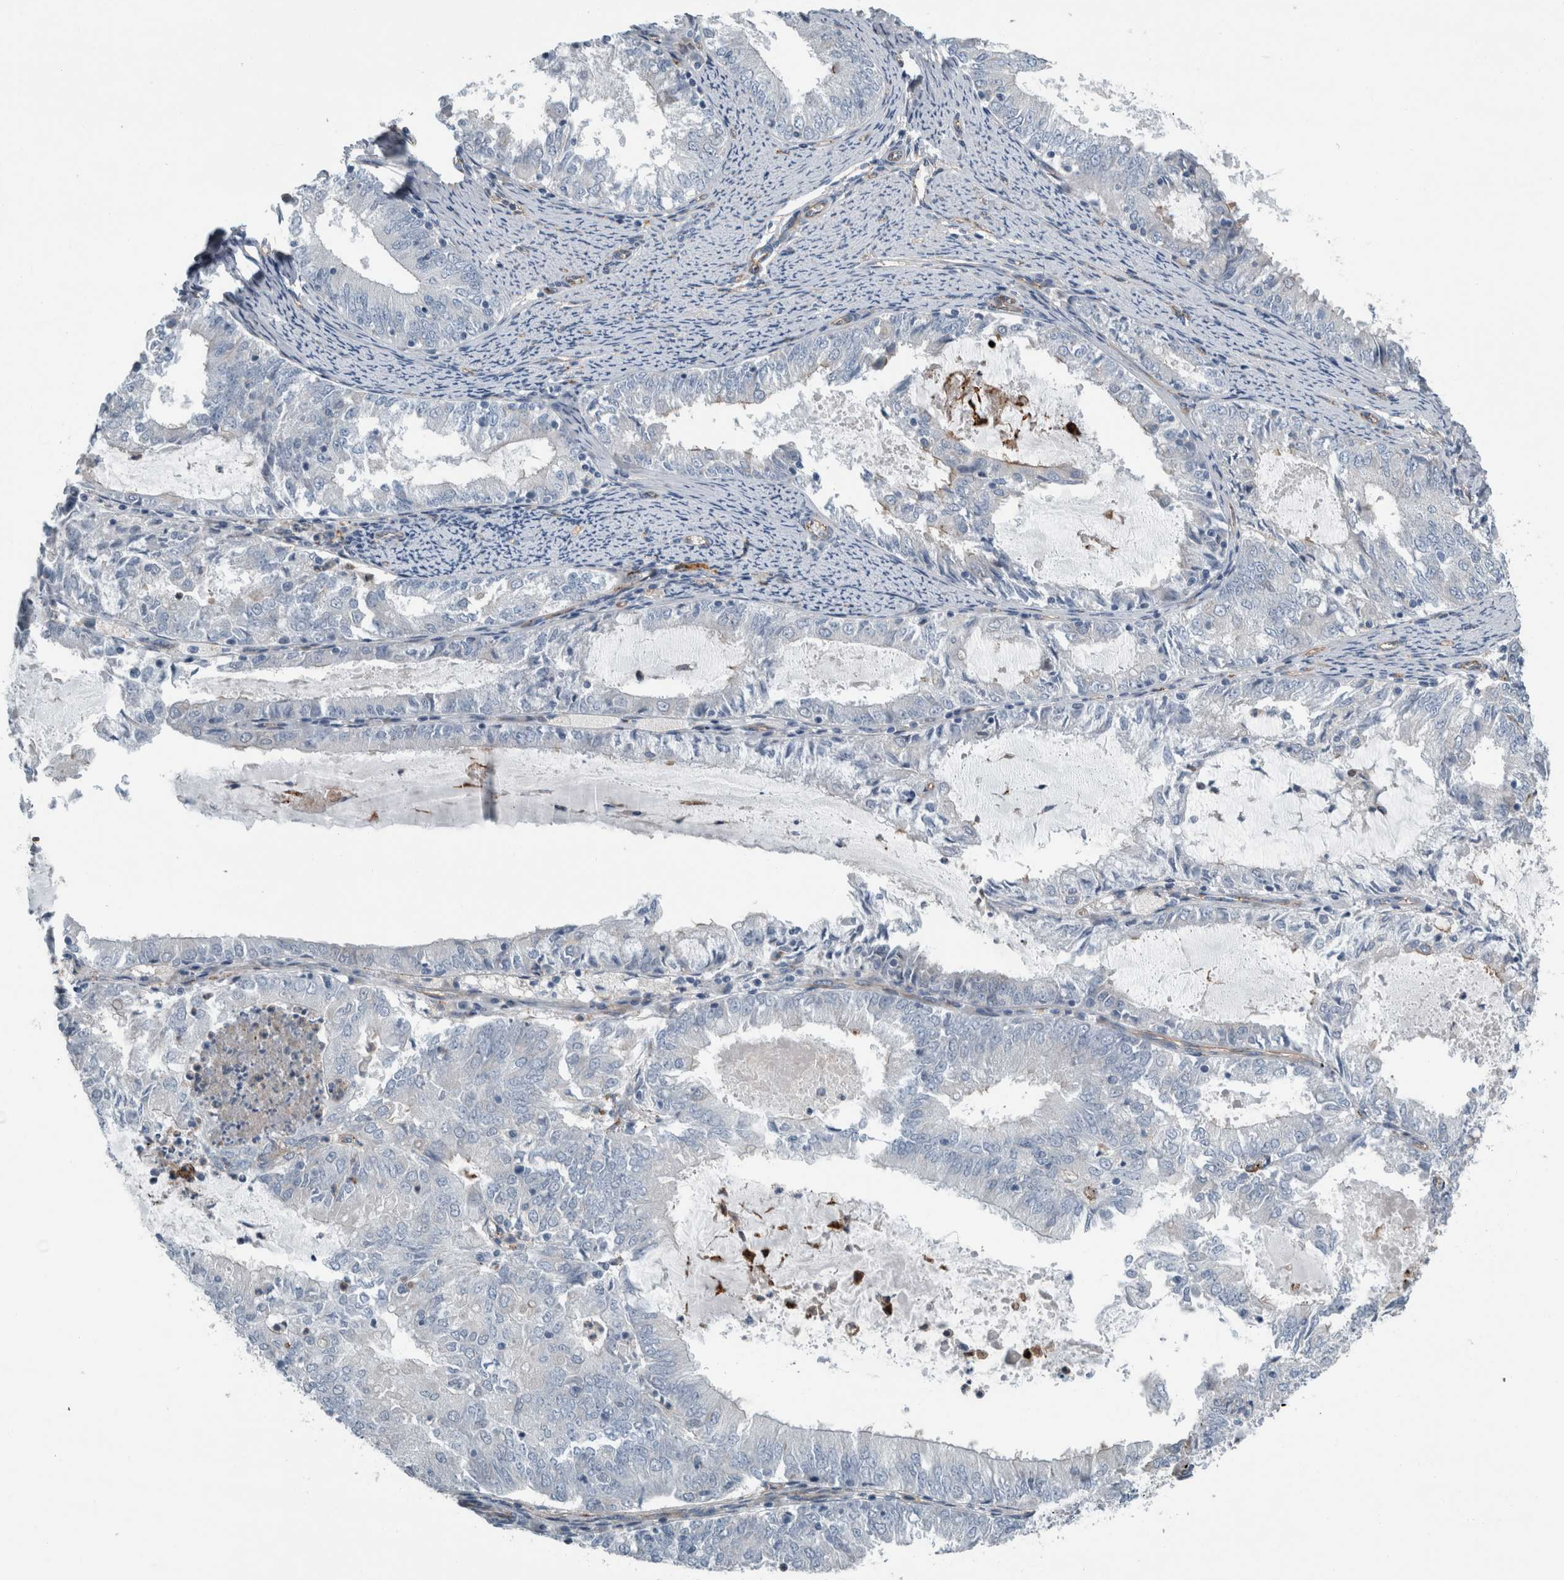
{"staining": {"intensity": "negative", "quantity": "none", "location": "none"}, "tissue": "endometrial cancer", "cell_type": "Tumor cells", "image_type": "cancer", "snomed": [{"axis": "morphology", "description": "Adenocarcinoma, NOS"}, {"axis": "topography", "description": "Endometrium"}], "caption": "An immunohistochemistry micrograph of adenocarcinoma (endometrial) is shown. There is no staining in tumor cells of adenocarcinoma (endometrial).", "gene": "GLT8D2", "patient": {"sex": "female", "age": 57}}